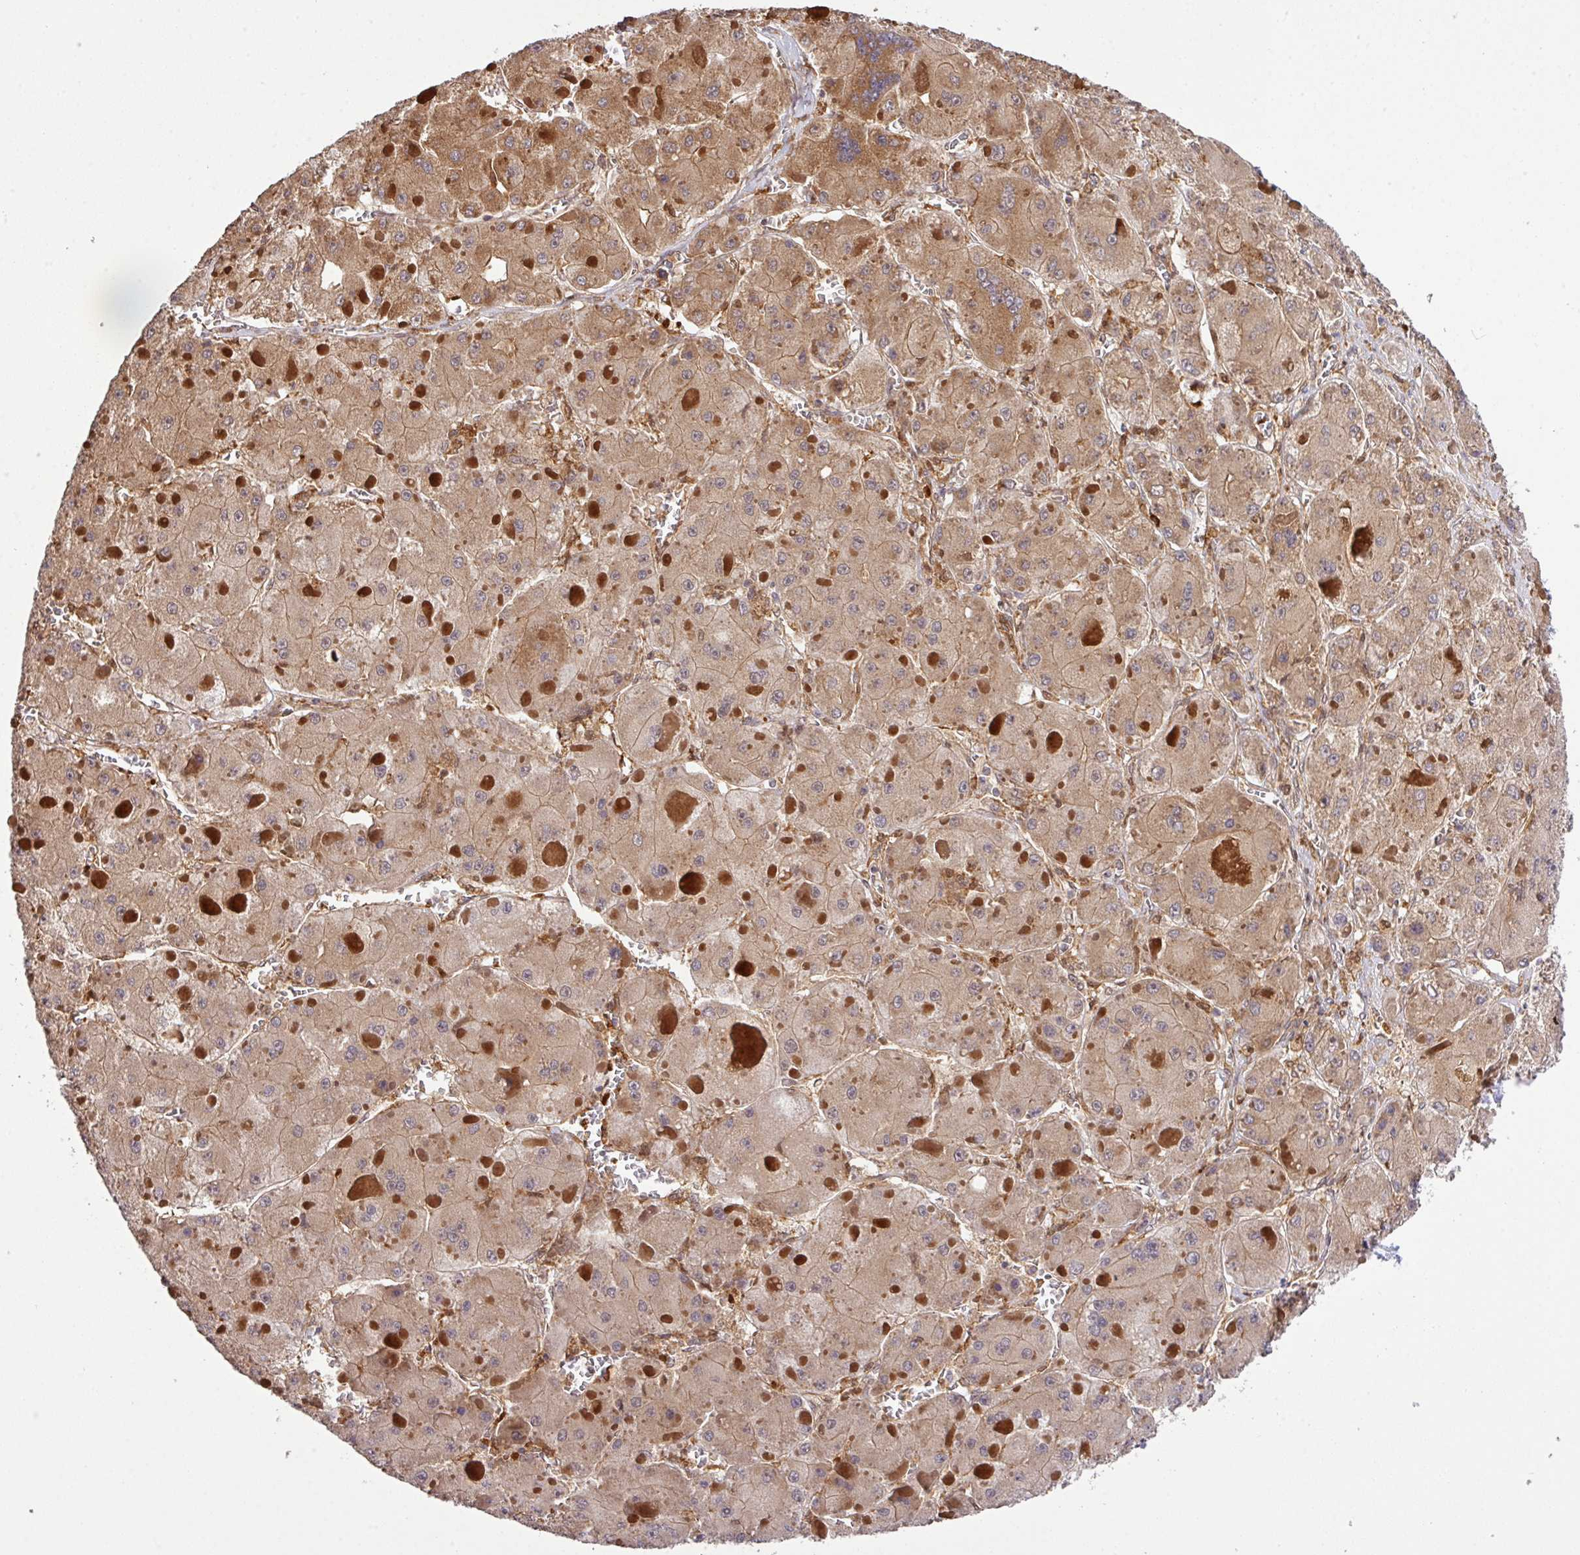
{"staining": {"intensity": "moderate", "quantity": ">75%", "location": "cytoplasmic/membranous"}, "tissue": "liver cancer", "cell_type": "Tumor cells", "image_type": "cancer", "snomed": [{"axis": "morphology", "description": "Carcinoma, Hepatocellular, NOS"}, {"axis": "topography", "description": "Liver"}], "caption": "This photomicrograph shows immunohistochemistry (IHC) staining of human liver hepatocellular carcinoma, with medium moderate cytoplasmic/membranous expression in approximately >75% of tumor cells.", "gene": "ARPIN", "patient": {"sex": "female", "age": 73}}